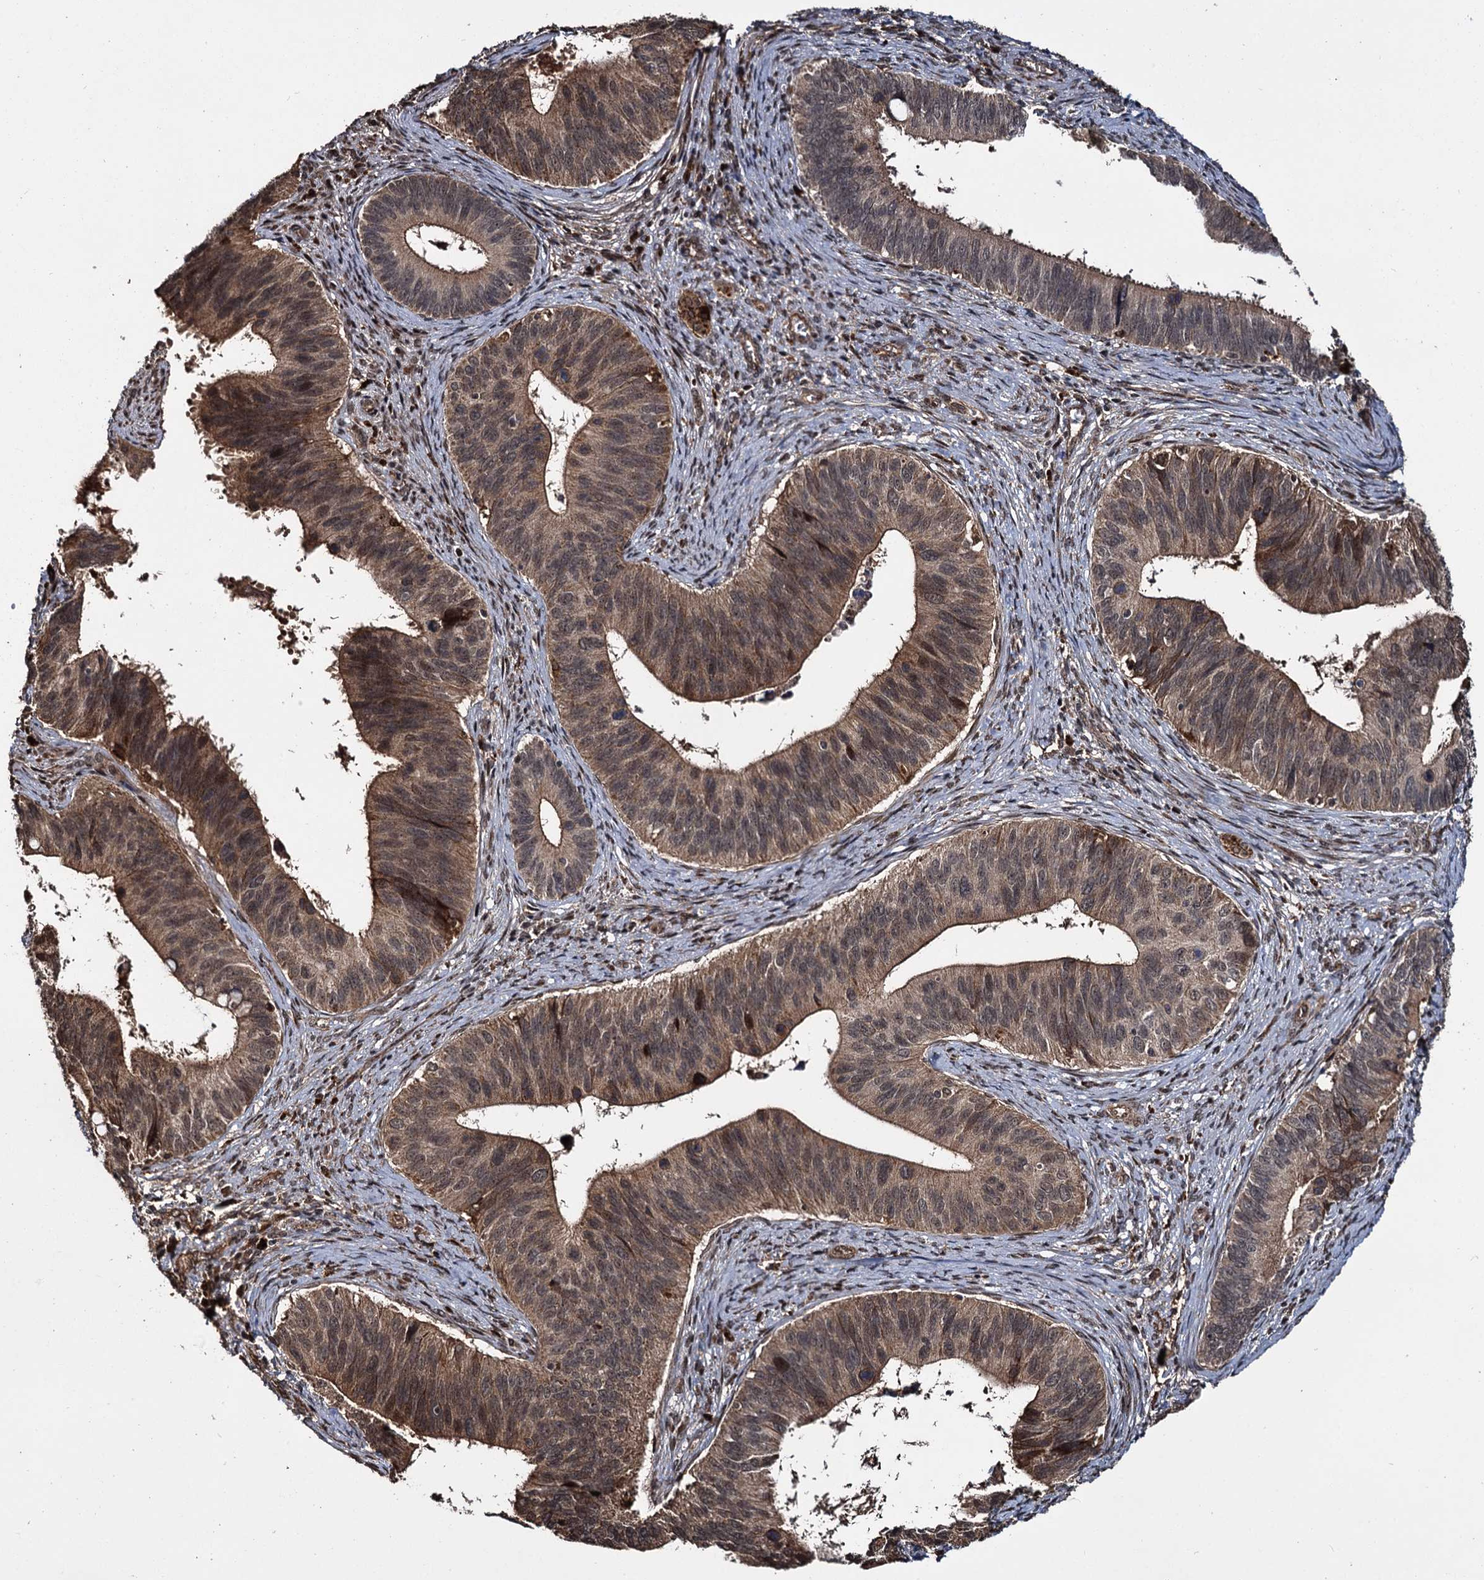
{"staining": {"intensity": "moderate", "quantity": ">75%", "location": "cytoplasmic/membranous"}, "tissue": "cervical cancer", "cell_type": "Tumor cells", "image_type": "cancer", "snomed": [{"axis": "morphology", "description": "Adenocarcinoma, NOS"}, {"axis": "topography", "description": "Cervix"}], "caption": "Cervical adenocarcinoma stained with immunohistochemistry (IHC) exhibits moderate cytoplasmic/membranous expression in approximately >75% of tumor cells. The staining was performed using DAB (3,3'-diaminobenzidine) to visualize the protein expression in brown, while the nuclei were stained in blue with hematoxylin (Magnification: 20x).", "gene": "CEP192", "patient": {"sex": "female", "age": 42}}